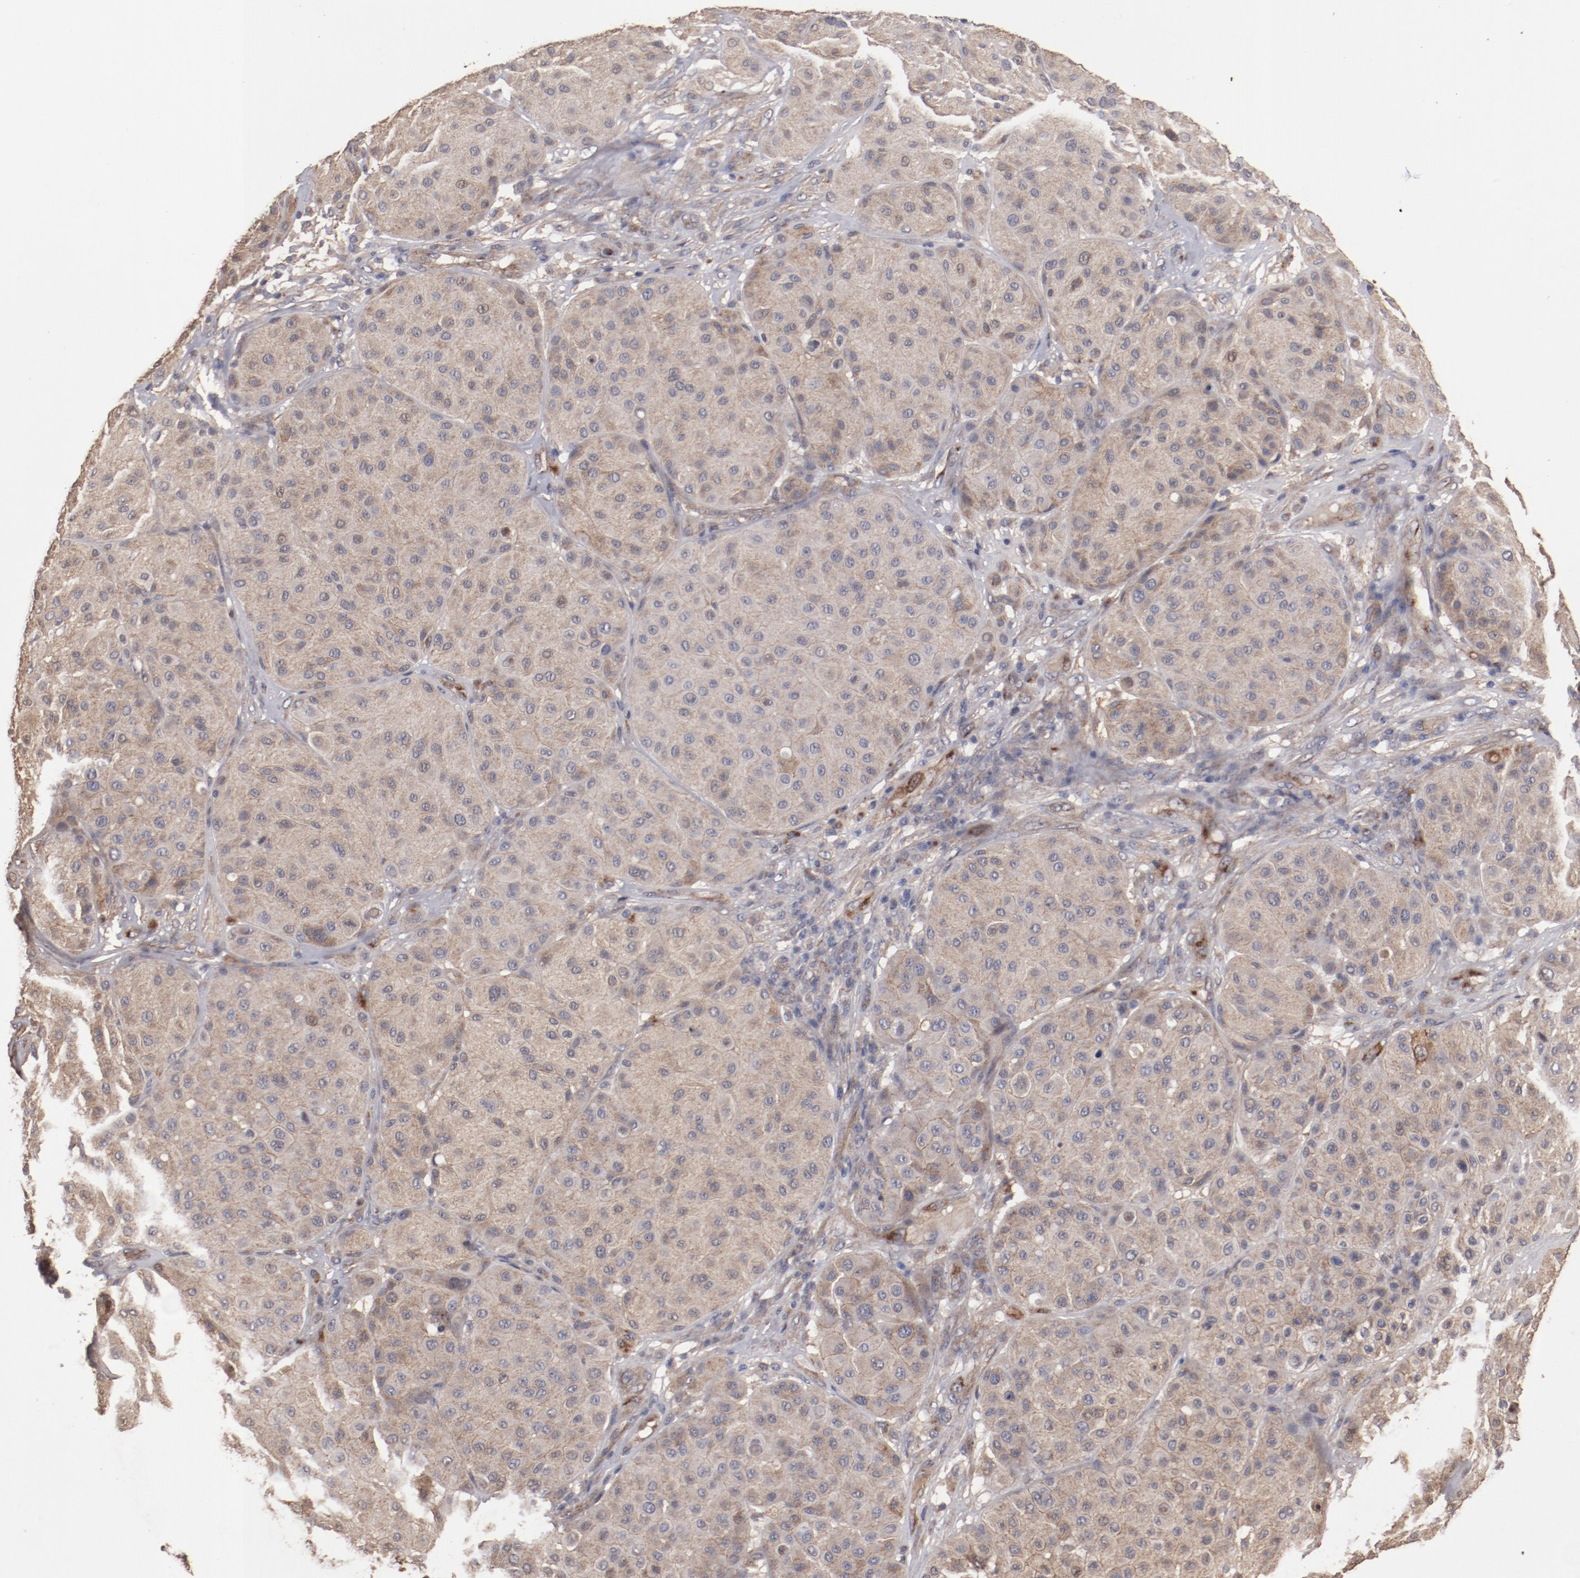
{"staining": {"intensity": "moderate", "quantity": ">75%", "location": "cytoplasmic/membranous"}, "tissue": "melanoma", "cell_type": "Tumor cells", "image_type": "cancer", "snomed": [{"axis": "morphology", "description": "Normal tissue, NOS"}, {"axis": "morphology", "description": "Malignant melanoma, Metastatic site"}, {"axis": "topography", "description": "Skin"}], "caption": "Human malignant melanoma (metastatic site) stained with a protein marker demonstrates moderate staining in tumor cells.", "gene": "DIPK2B", "patient": {"sex": "male", "age": 41}}